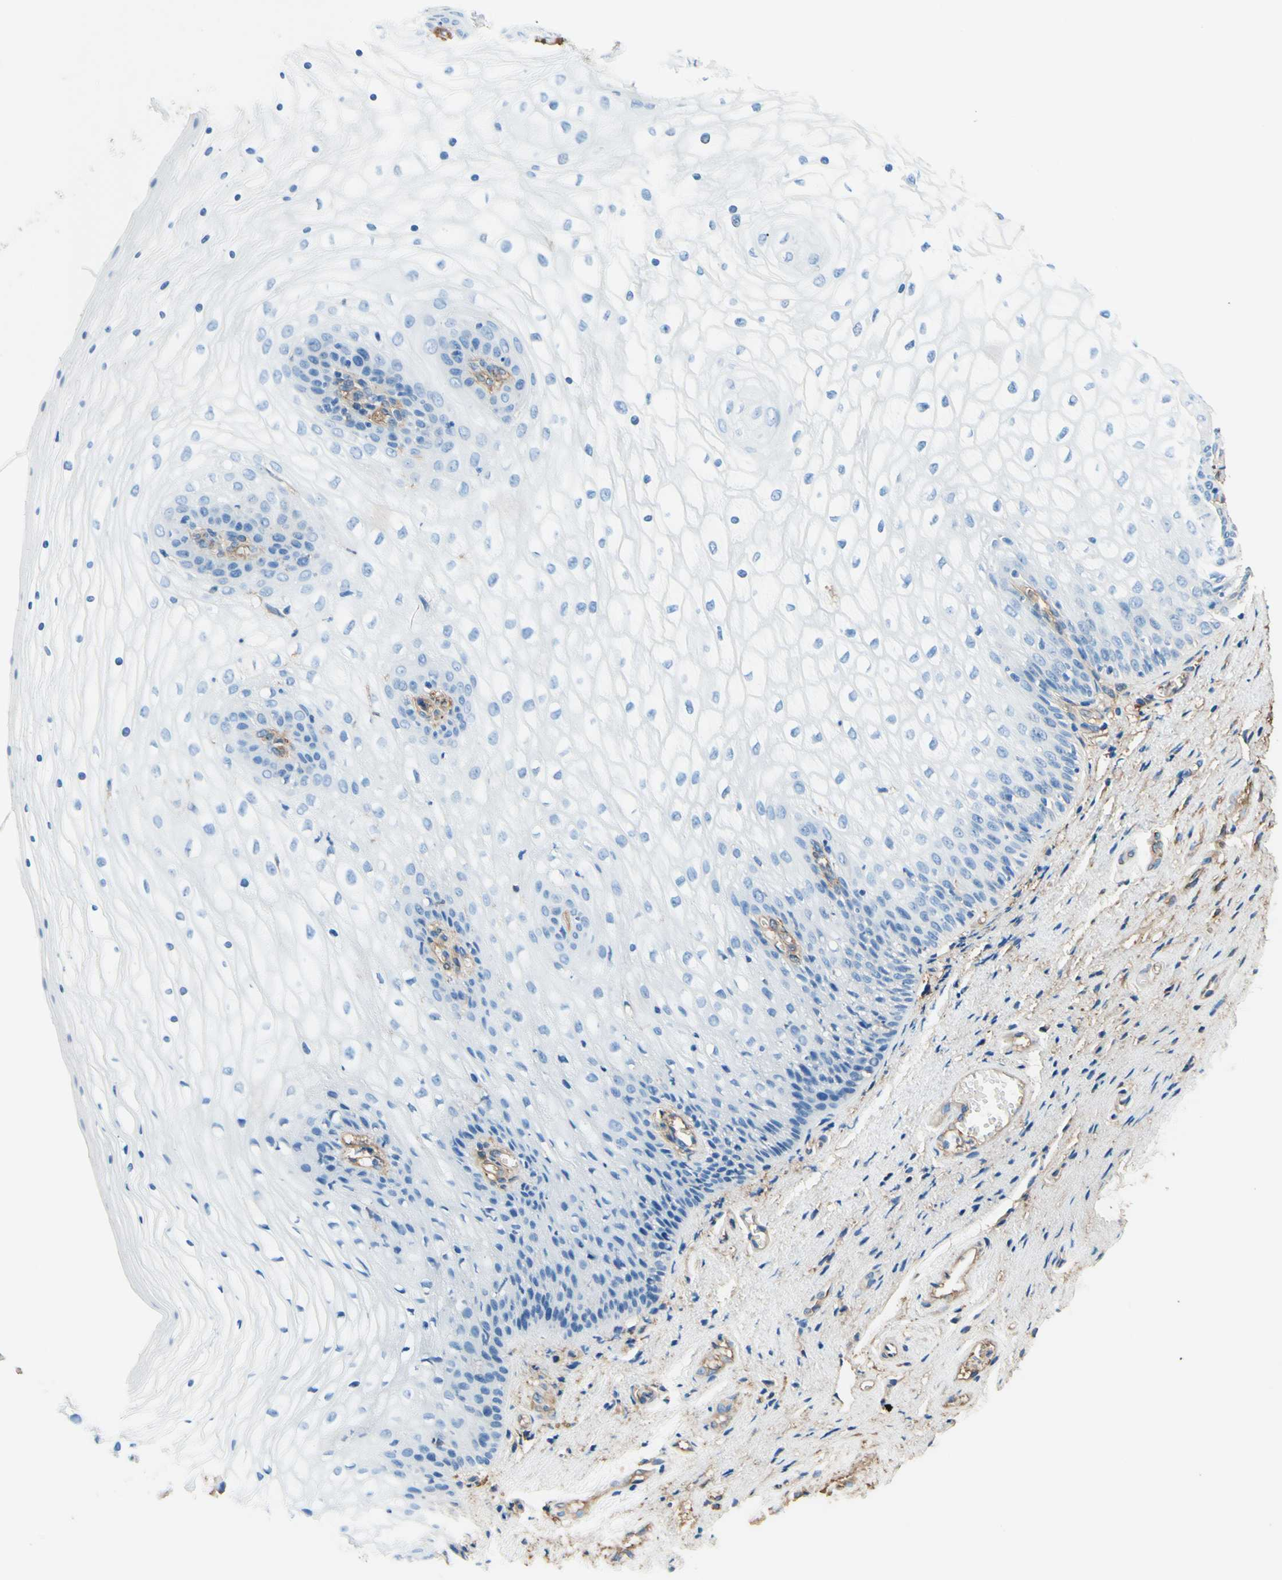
{"staining": {"intensity": "negative", "quantity": "none", "location": "none"}, "tissue": "vagina", "cell_type": "Squamous epithelial cells", "image_type": "normal", "snomed": [{"axis": "morphology", "description": "Normal tissue, NOS"}, {"axis": "topography", "description": "Vagina"}], "caption": "Immunohistochemistry (IHC) of normal human vagina reveals no staining in squamous epithelial cells. (DAB (3,3'-diaminobenzidine) immunohistochemistry, high magnification).", "gene": "DPYSL3", "patient": {"sex": "female", "age": 34}}